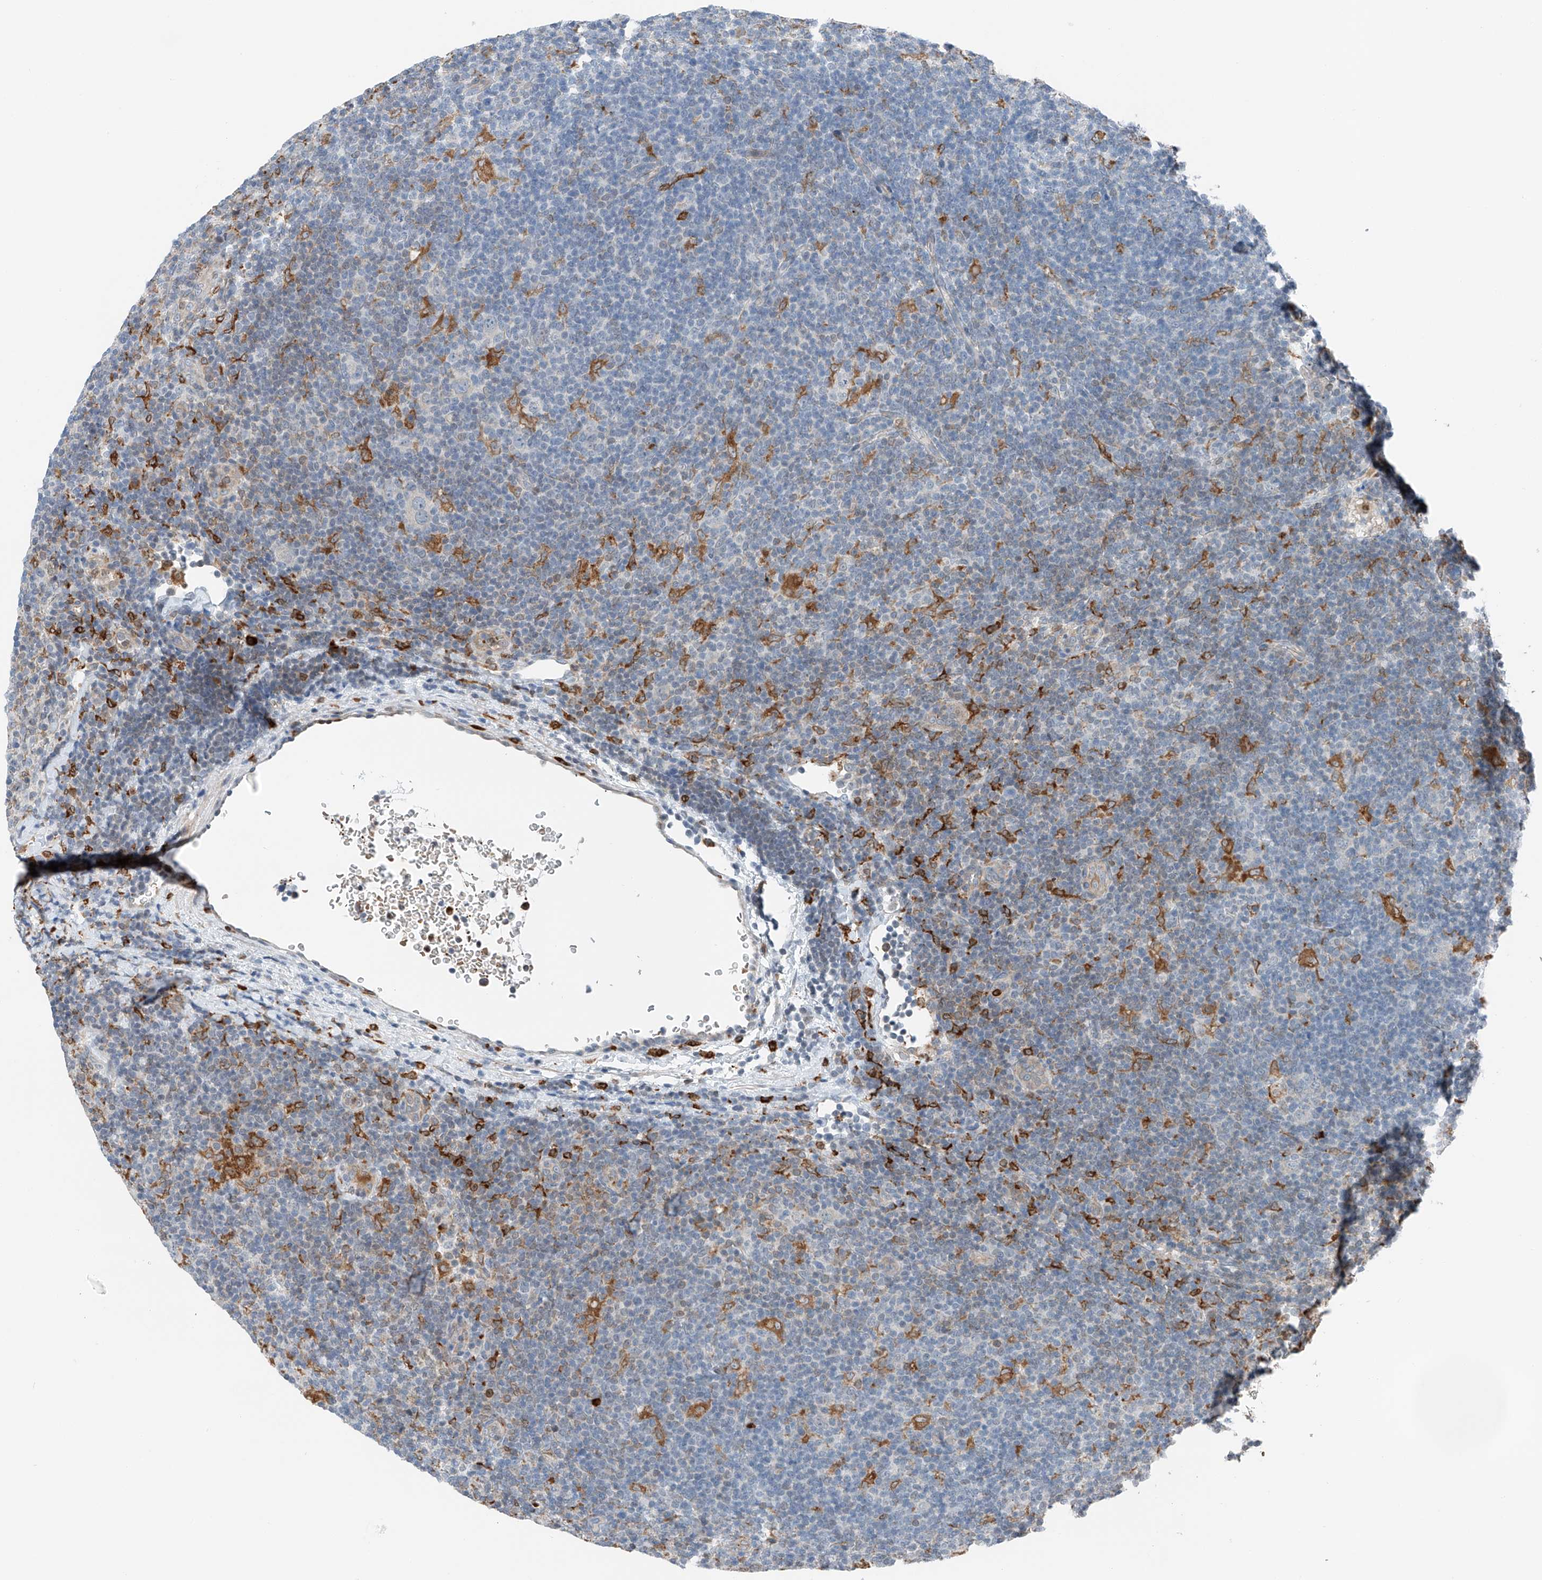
{"staining": {"intensity": "negative", "quantity": "none", "location": "none"}, "tissue": "lymphoma", "cell_type": "Tumor cells", "image_type": "cancer", "snomed": [{"axis": "morphology", "description": "Hodgkin's disease, NOS"}, {"axis": "topography", "description": "Lymph node"}], "caption": "Human lymphoma stained for a protein using immunohistochemistry (IHC) shows no staining in tumor cells.", "gene": "TBXAS1", "patient": {"sex": "female", "age": 57}}